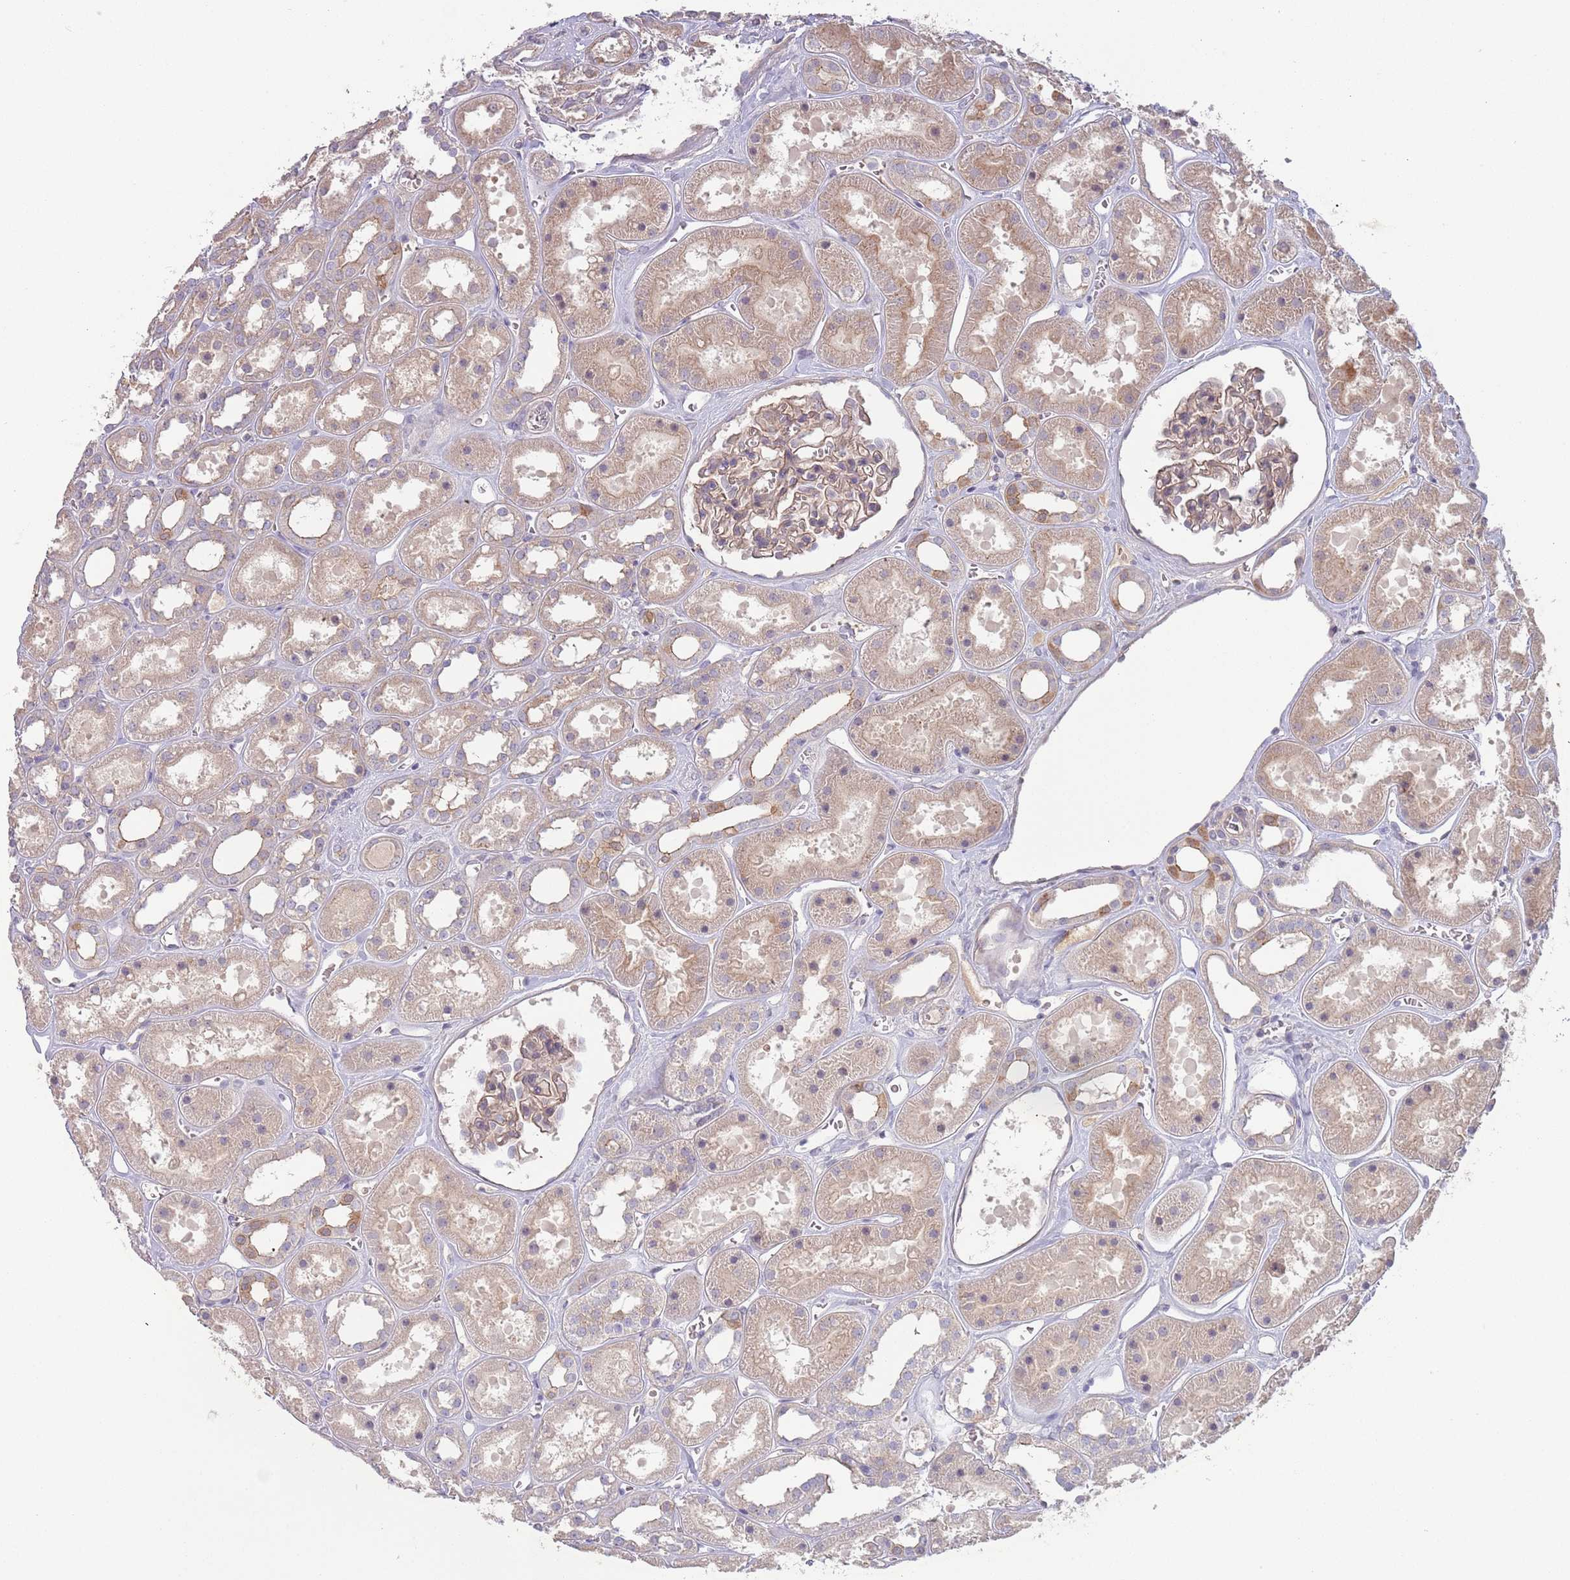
{"staining": {"intensity": "weak", "quantity": ">75%", "location": "cytoplasmic/membranous"}, "tissue": "kidney", "cell_type": "Cells in glomeruli", "image_type": "normal", "snomed": [{"axis": "morphology", "description": "Normal tissue, NOS"}, {"axis": "topography", "description": "Kidney"}], "caption": "Human kidney stained for a protein (brown) demonstrates weak cytoplasmic/membranous positive expression in approximately >75% of cells in glomeruli.", "gene": "SAV1", "patient": {"sex": "female", "age": 41}}